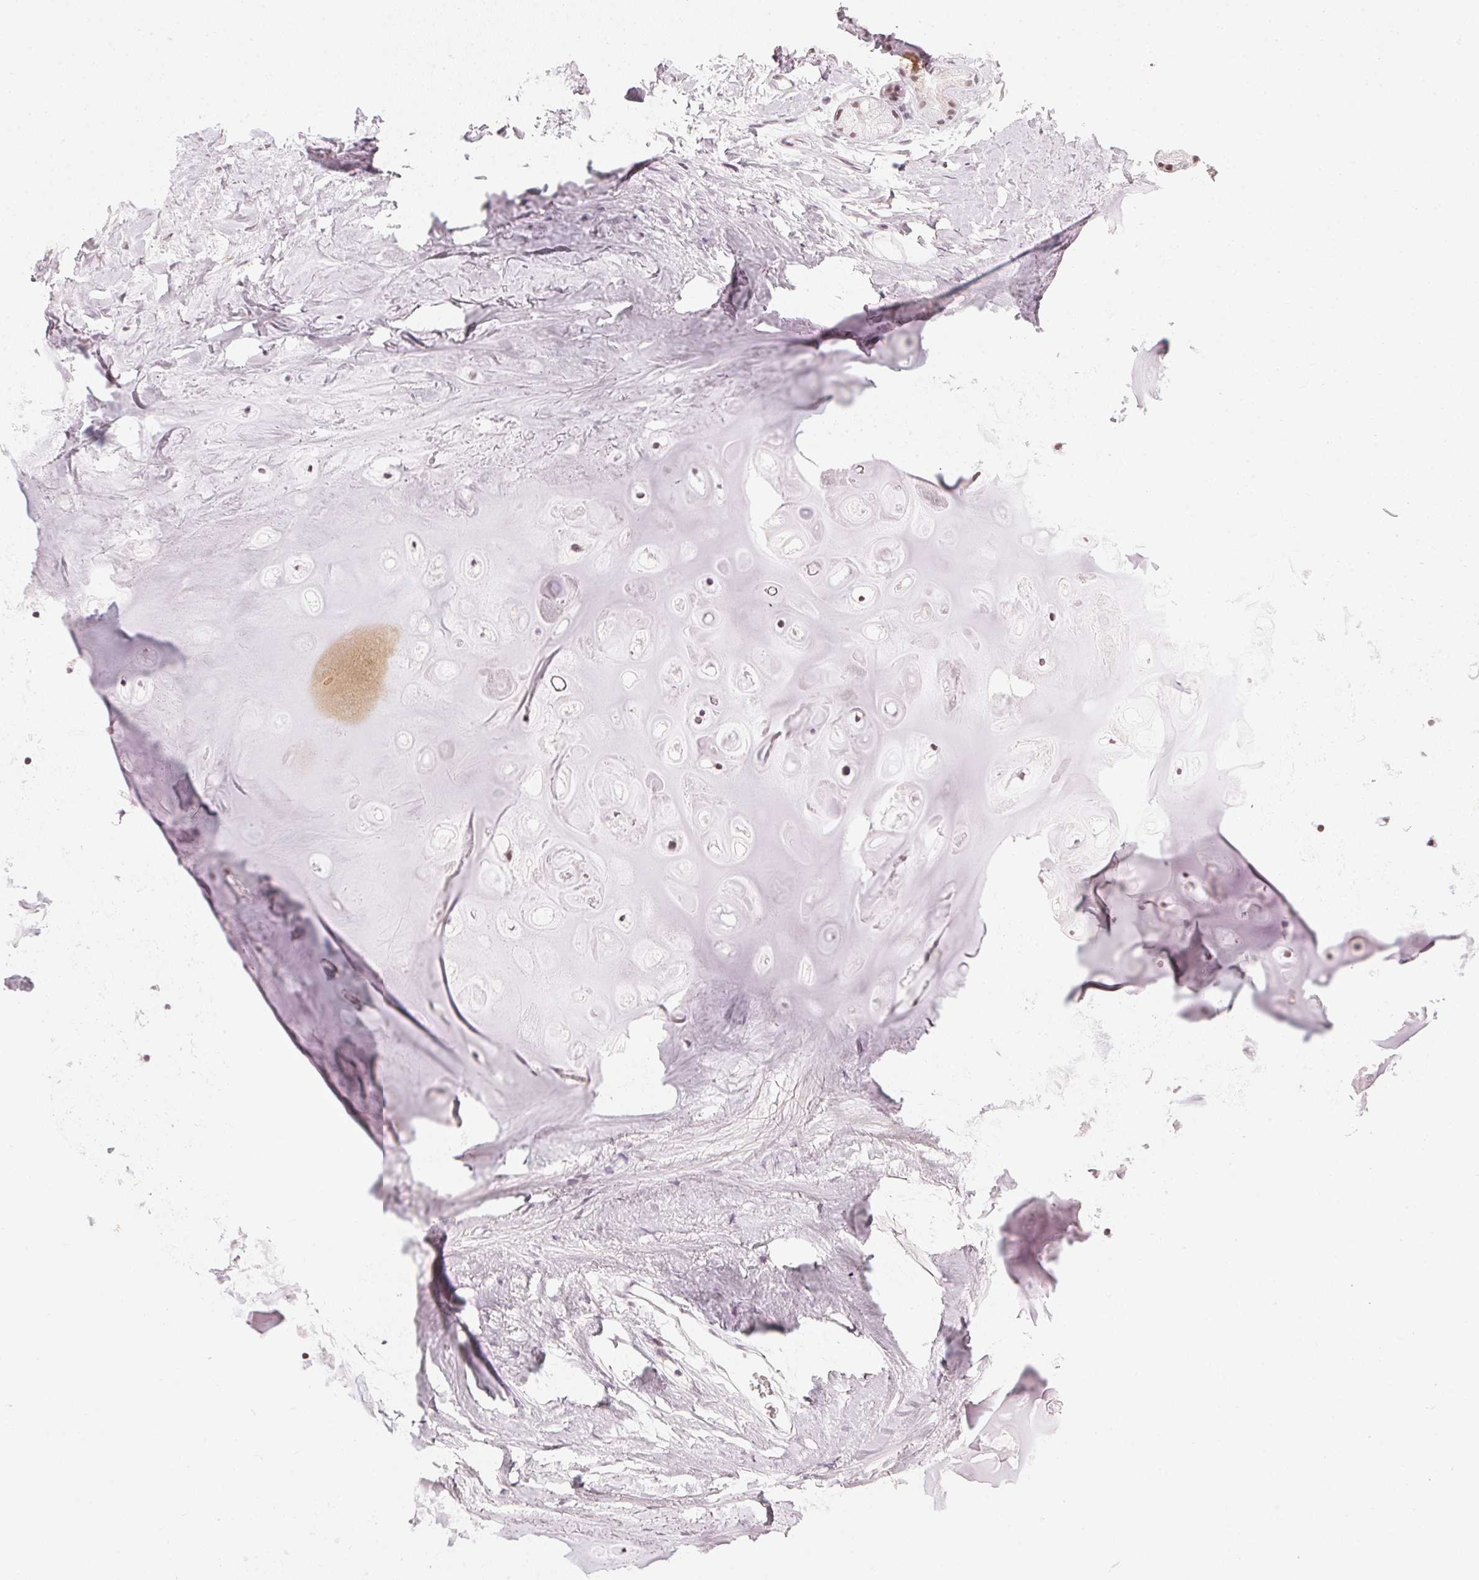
{"staining": {"intensity": "weak", "quantity": "<25%", "location": "nuclear"}, "tissue": "soft tissue", "cell_type": "Chondrocytes", "image_type": "normal", "snomed": [{"axis": "morphology", "description": "Normal tissue, NOS"}, {"axis": "topography", "description": "Cartilage tissue"}, {"axis": "topography", "description": "Bronchus"}], "caption": "Immunohistochemistry (IHC) image of benign soft tissue: soft tissue stained with DAB reveals no significant protein staining in chondrocytes. (DAB (3,3'-diaminobenzidine) immunohistochemistry (IHC) visualized using brightfield microscopy, high magnification).", "gene": "DNAJC6", "patient": {"sex": "female", "age": 79}}